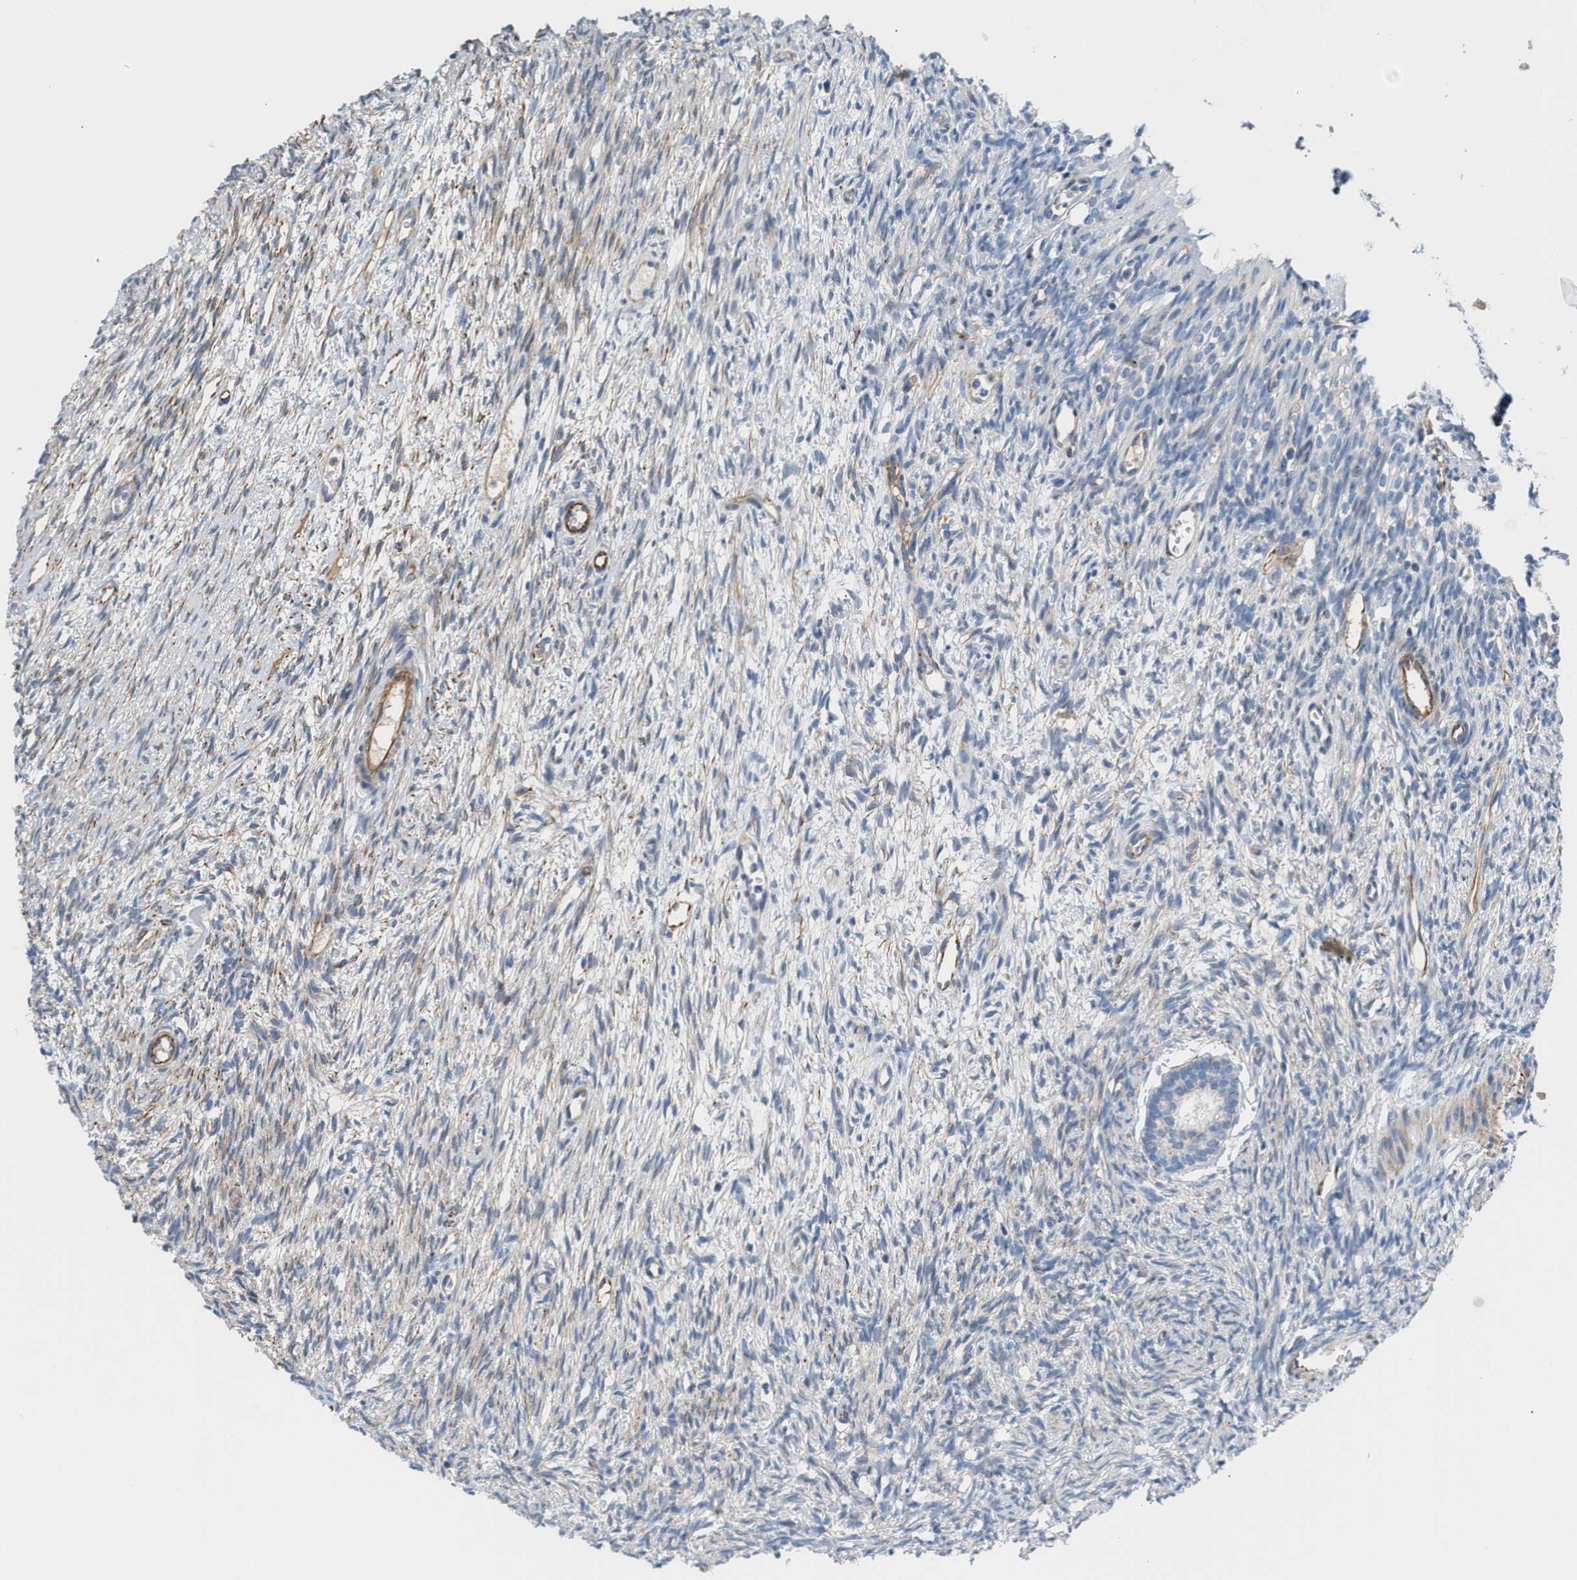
{"staining": {"intensity": "negative", "quantity": "none", "location": "none"}, "tissue": "ovary", "cell_type": "Follicle cells", "image_type": "normal", "snomed": [{"axis": "morphology", "description": "Normal tissue, NOS"}, {"axis": "topography", "description": "Ovary"}], "caption": "The photomicrograph exhibits no staining of follicle cells in normal ovary.", "gene": "TFPI", "patient": {"sex": "female", "age": 33}}